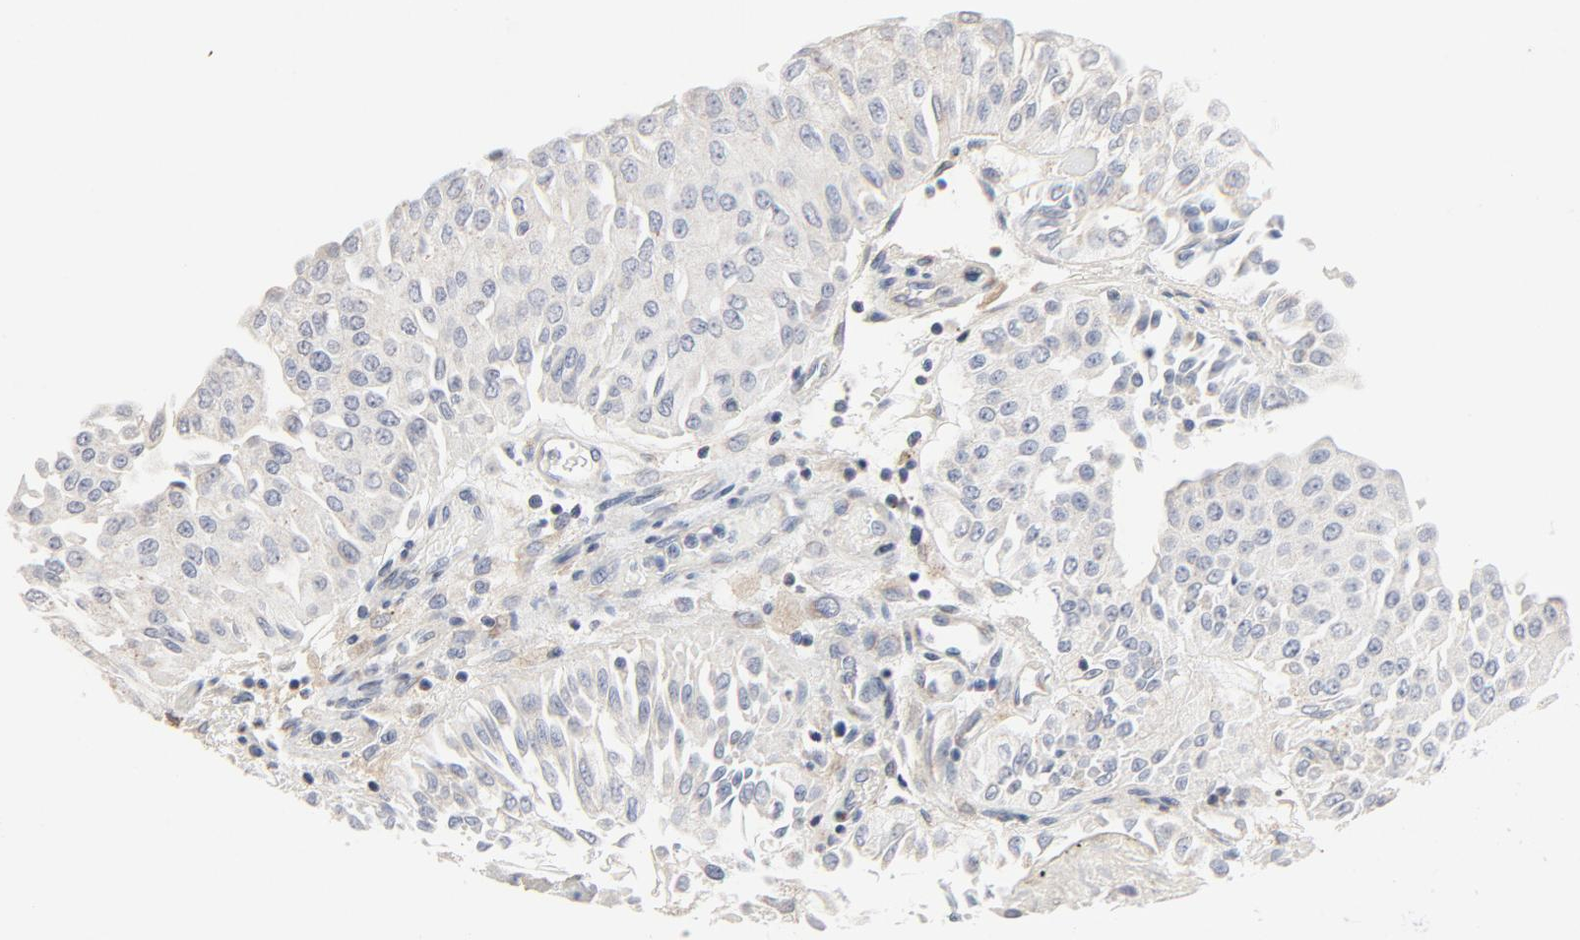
{"staining": {"intensity": "negative", "quantity": "none", "location": "none"}, "tissue": "urothelial cancer", "cell_type": "Tumor cells", "image_type": "cancer", "snomed": [{"axis": "morphology", "description": "Urothelial carcinoma, Low grade"}, {"axis": "topography", "description": "Urinary bladder"}], "caption": "This micrograph is of low-grade urothelial carcinoma stained with immunohistochemistry to label a protein in brown with the nuclei are counter-stained blue. There is no positivity in tumor cells.", "gene": "RABEP1", "patient": {"sex": "male", "age": 86}}